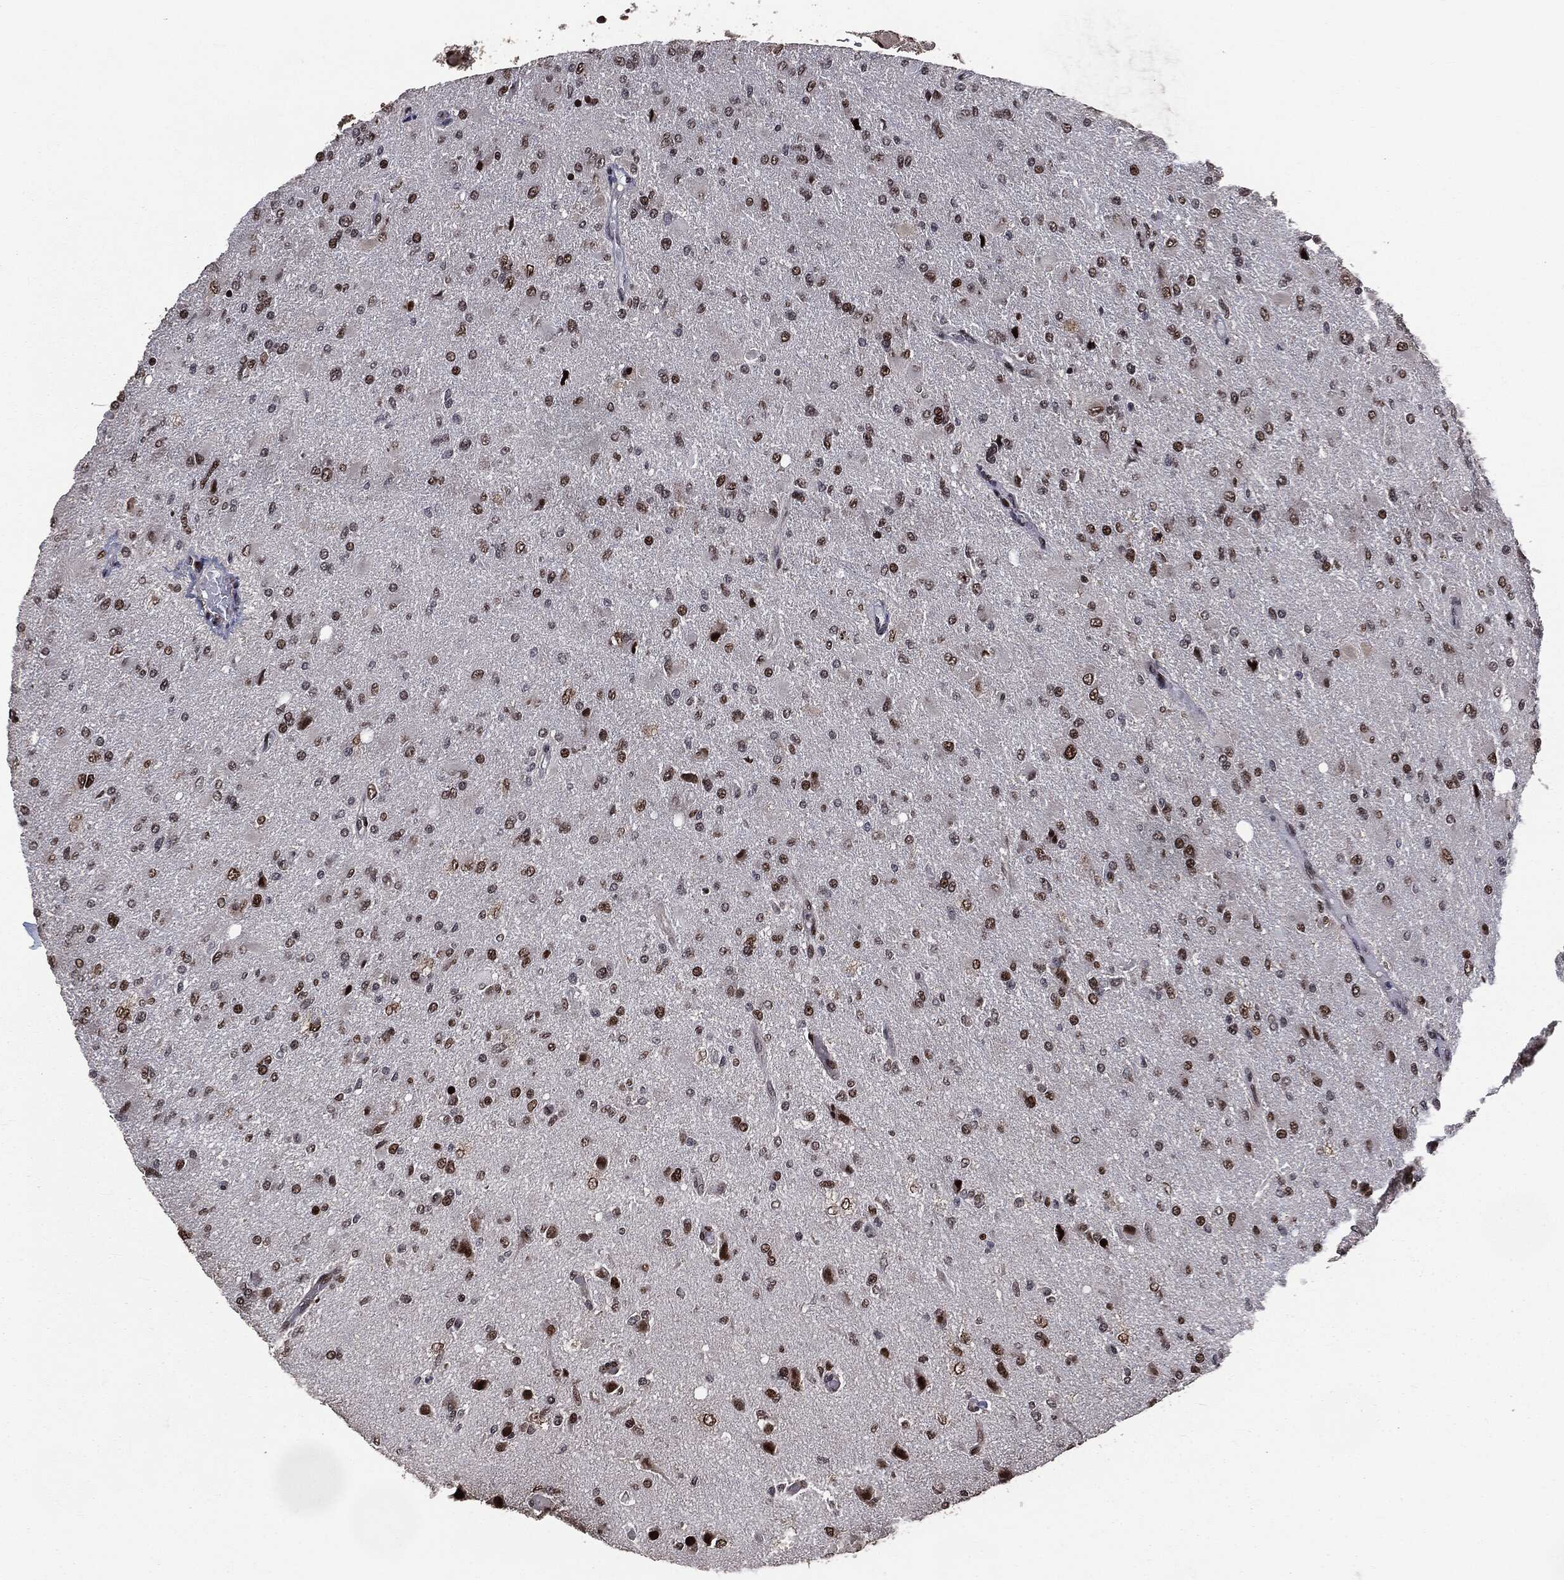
{"staining": {"intensity": "strong", "quantity": "25%-75%", "location": "nuclear"}, "tissue": "glioma", "cell_type": "Tumor cells", "image_type": "cancer", "snomed": [{"axis": "morphology", "description": "Glioma, malignant, High grade"}, {"axis": "topography", "description": "Cerebral cortex"}], "caption": "An immunohistochemistry (IHC) photomicrograph of tumor tissue is shown. Protein staining in brown labels strong nuclear positivity in malignant glioma (high-grade) within tumor cells. (brown staining indicates protein expression, while blue staining denotes nuclei).", "gene": "DVL2", "patient": {"sex": "female", "age": 36}}